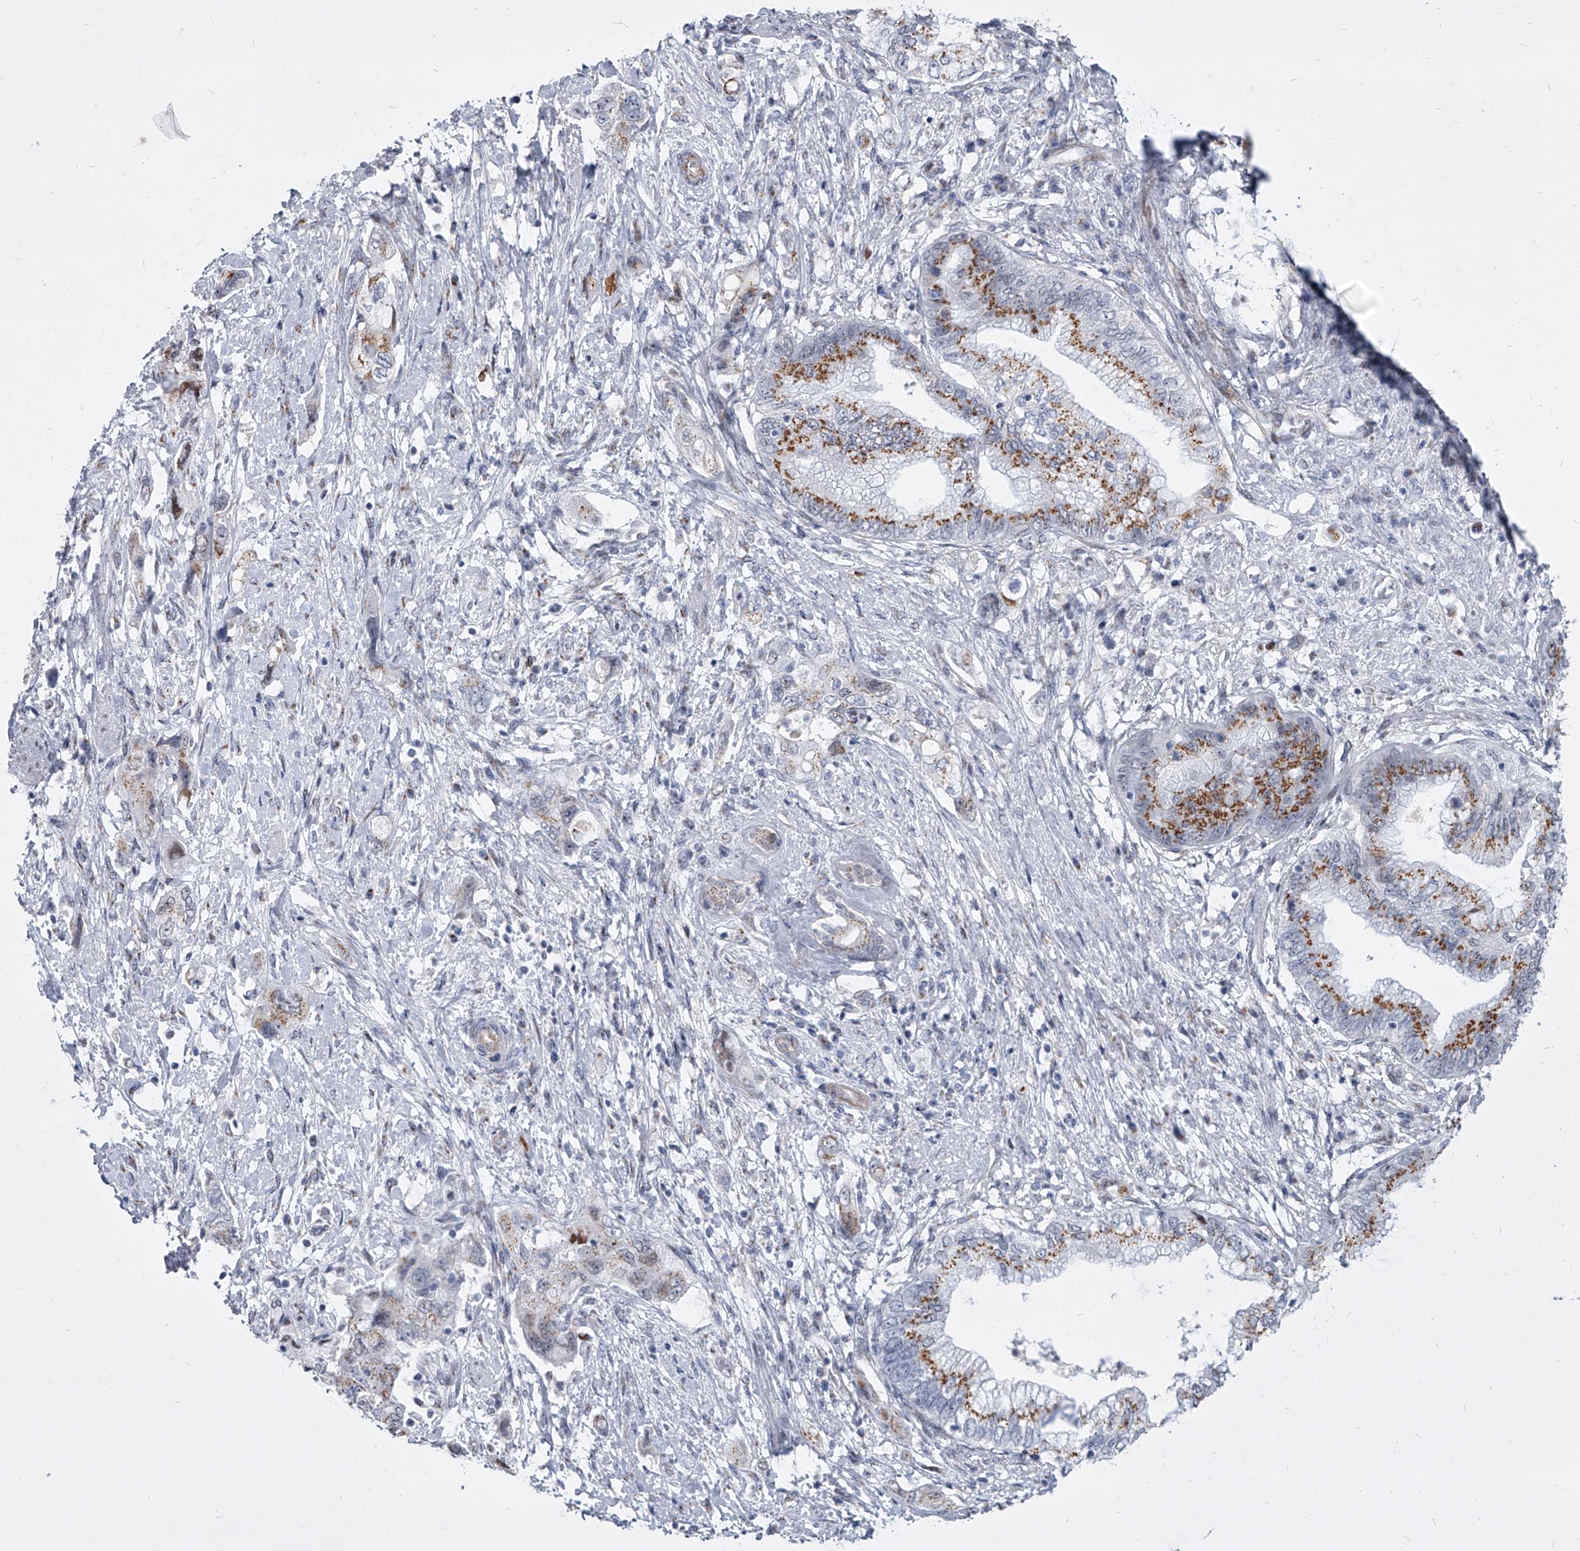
{"staining": {"intensity": "moderate", "quantity": "25%-75%", "location": "cytoplasmic/membranous,nuclear"}, "tissue": "pancreatic cancer", "cell_type": "Tumor cells", "image_type": "cancer", "snomed": [{"axis": "morphology", "description": "Adenocarcinoma, NOS"}, {"axis": "topography", "description": "Pancreas"}], "caption": "This histopathology image shows pancreatic adenocarcinoma stained with immunohistochemistry (IHC) to label a protein in brown. The cytoplasmic/membranous and nuclear of tumor cells show moderate positivity for the protein. Nuclei are counter-stained blue.", "gene": "EVA1C", "patient": {"sex": "female", "age": 73}}